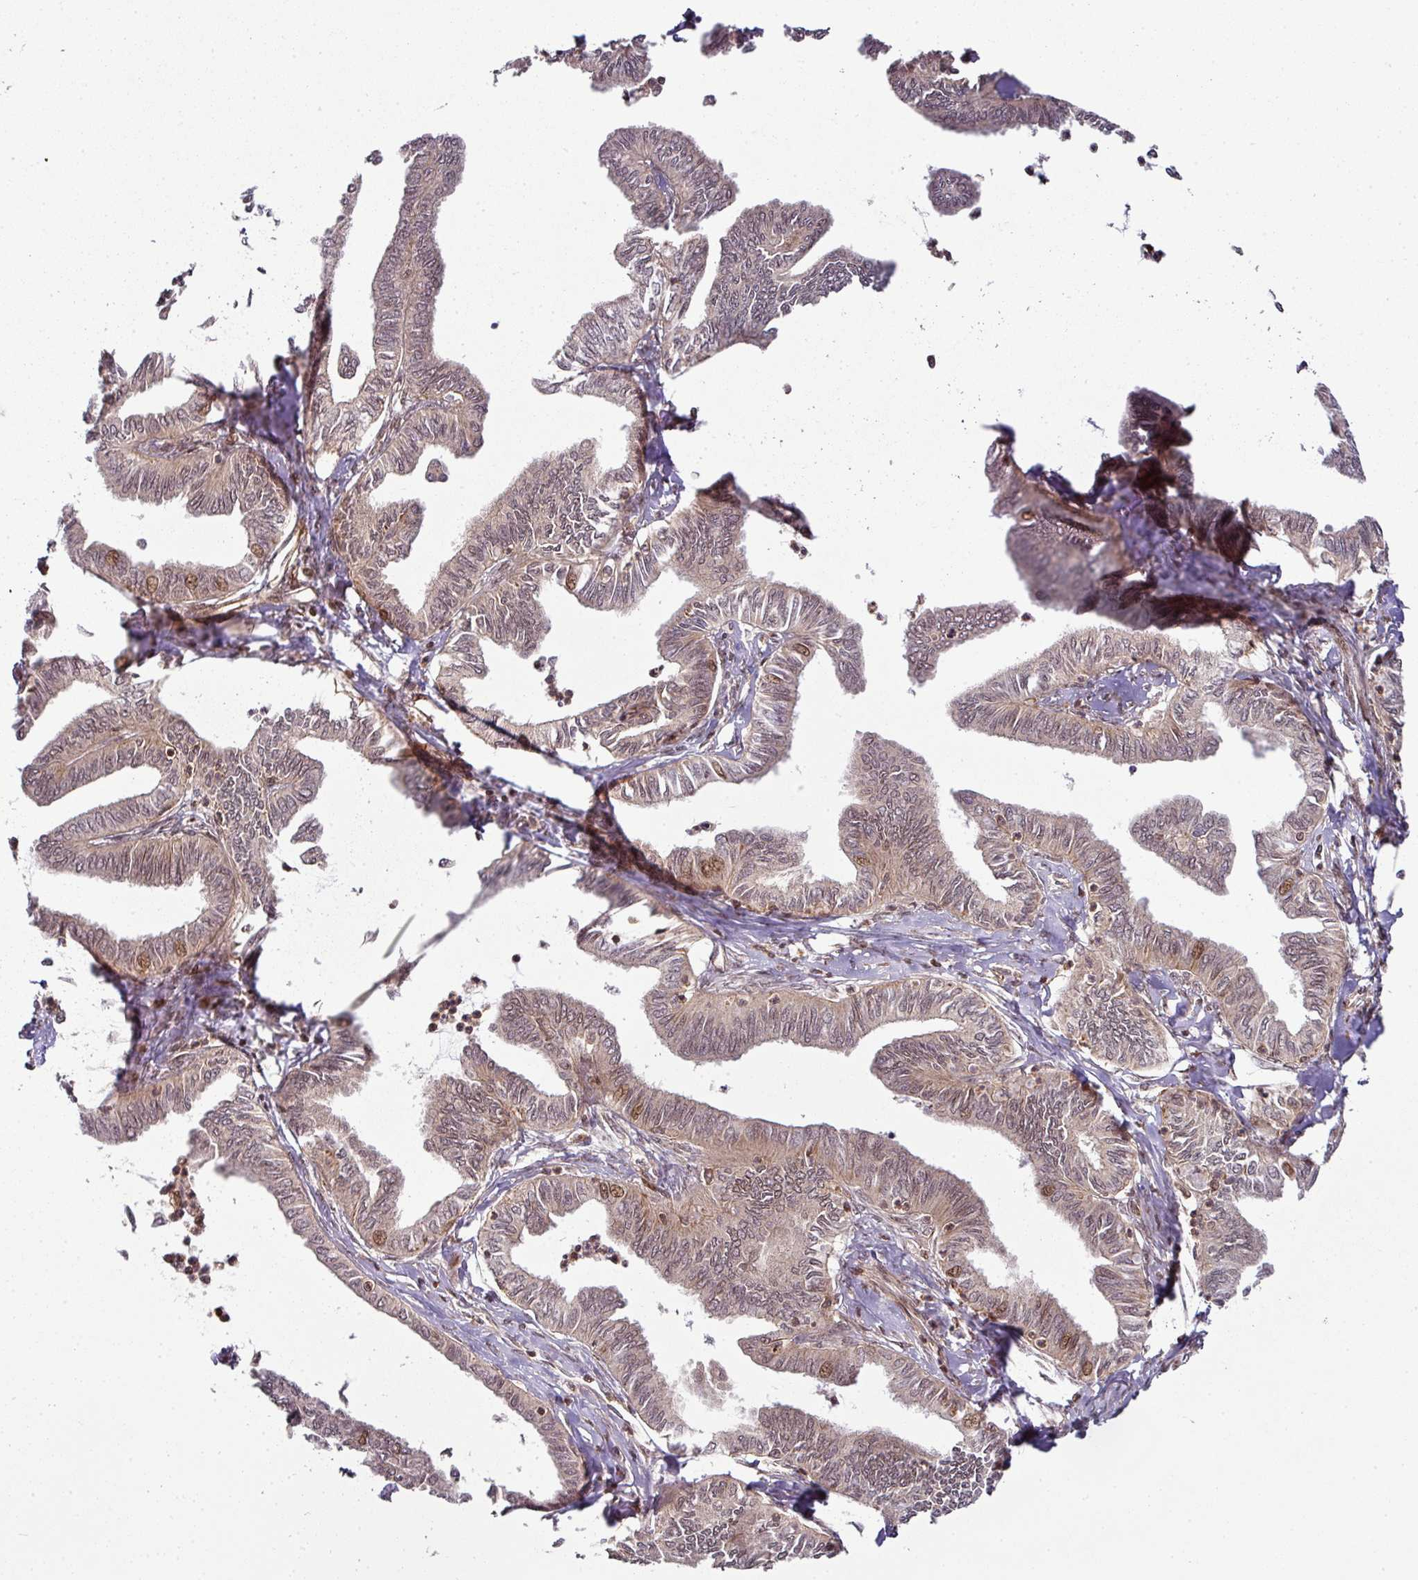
{"staining": {"intensity": "moderate", "quantity": "<25%", "location": "nuclear"}, "tissue": "ovarian cancer", "cell_type": "Tumor cells", "image_type": "cancer", "snomed": [{"axis": "morphology", "description": "Carcinoma, endometroid"}, {"axis": "topography", "description": "Ovary"}], "caption": "IHC (DAB (3,3'-diaminobenzidine)) staining of ovarian endometroid carcinoma demonstrates moderate nuclear protein staining in about <25% of tumor cells. (DAB IHC with brightfield microscopy, high magnification).", "gene": "ATAT1", "patient": {"sex": "female", "age": 70}}